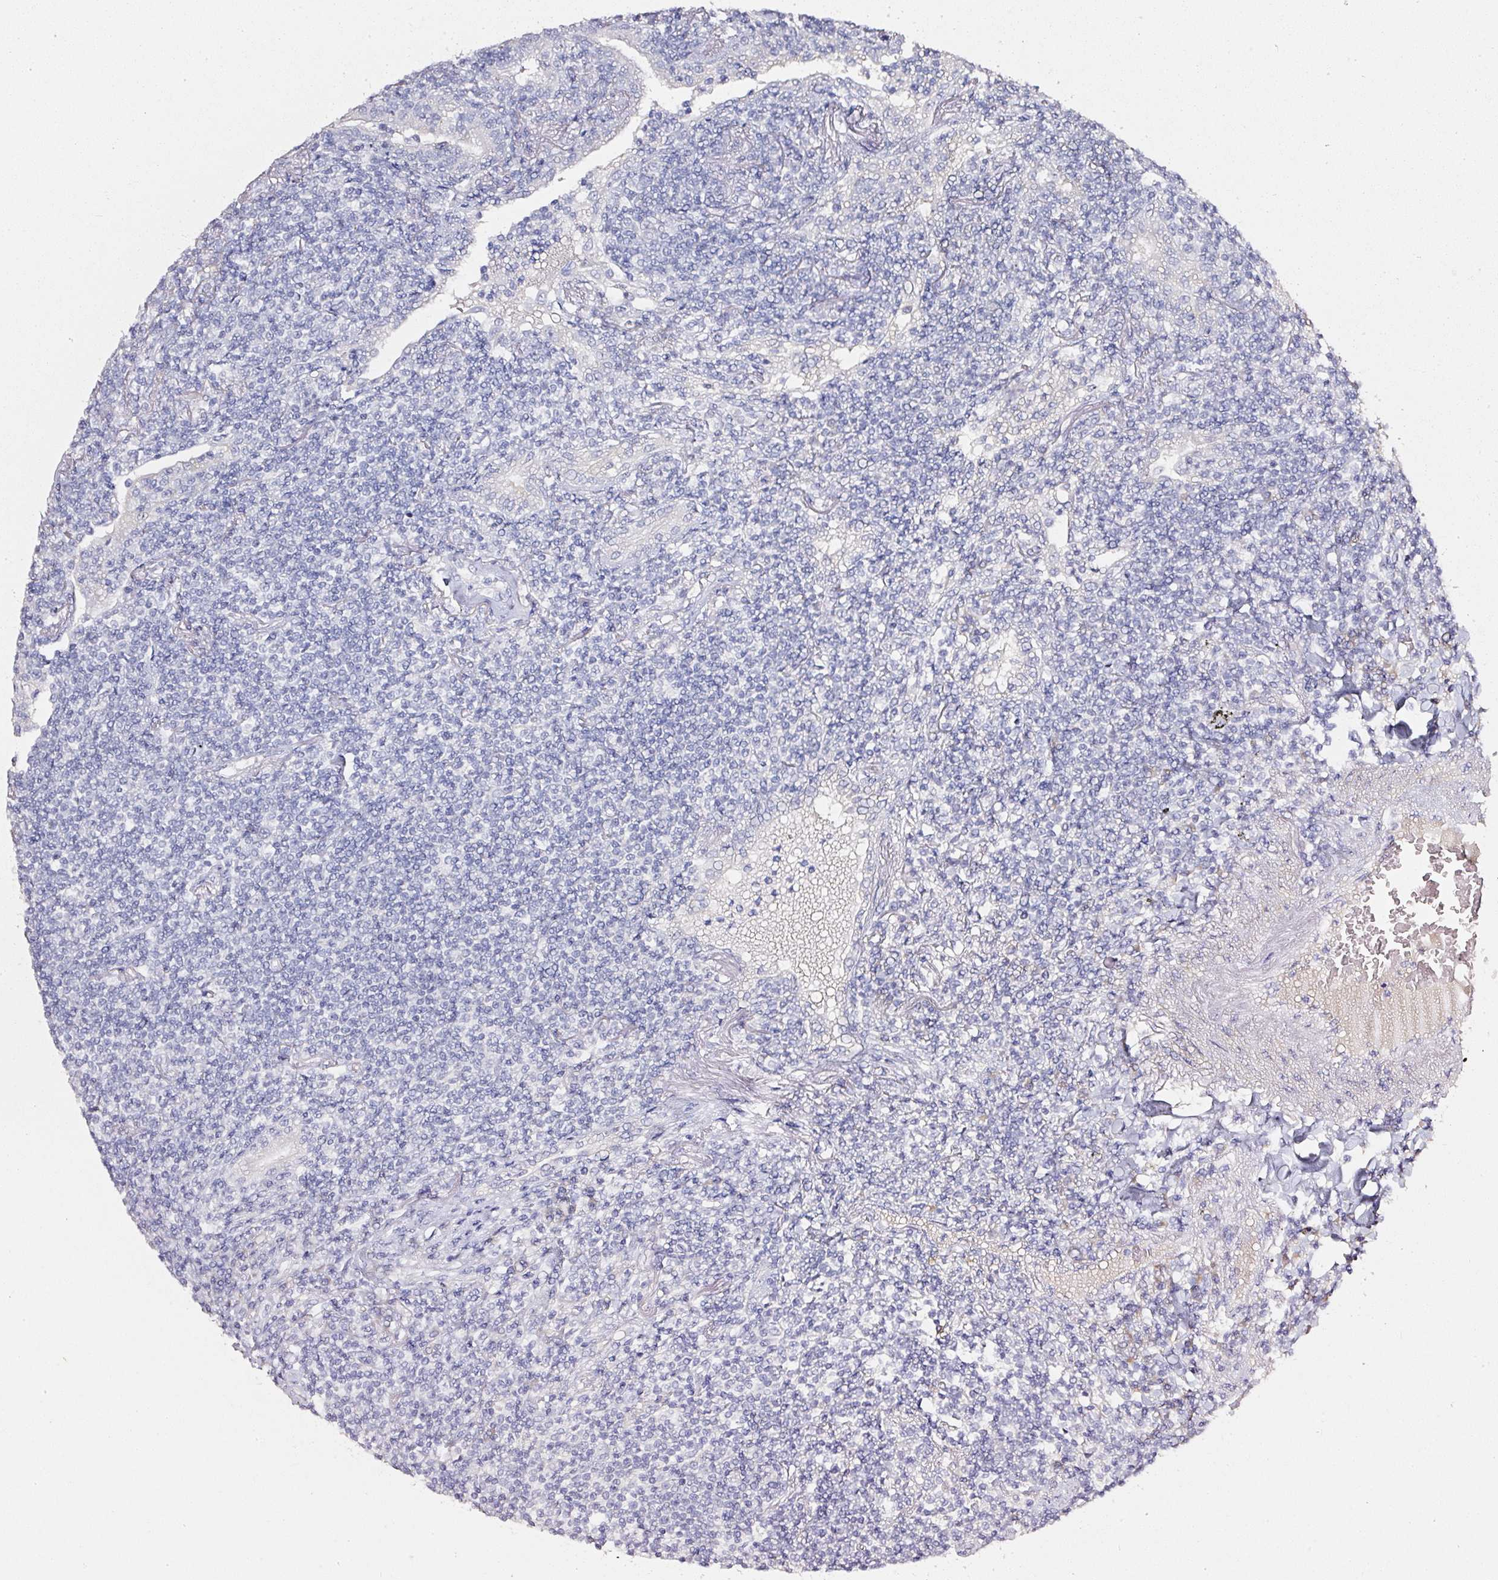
{"staining": {"intensity": "negative", "quantity": "none", "location": "none"}, "tissue": "lymphoma", "cell_type": "Tumor cells", "image_type": "cancer", "snomed": [{"axis": "morphology", "description": "Malignant lymphoma, non-Hodgkin's type, Low grade"}, {"axis": "topography", "description": "Lung"}], "caption": "This is an immunohistochemistry histopathology image of human lymphoma. There is no positivity in tumor cells.", "gene": "PDXDC1", "patient": {"sex": "female", "age": 71}}